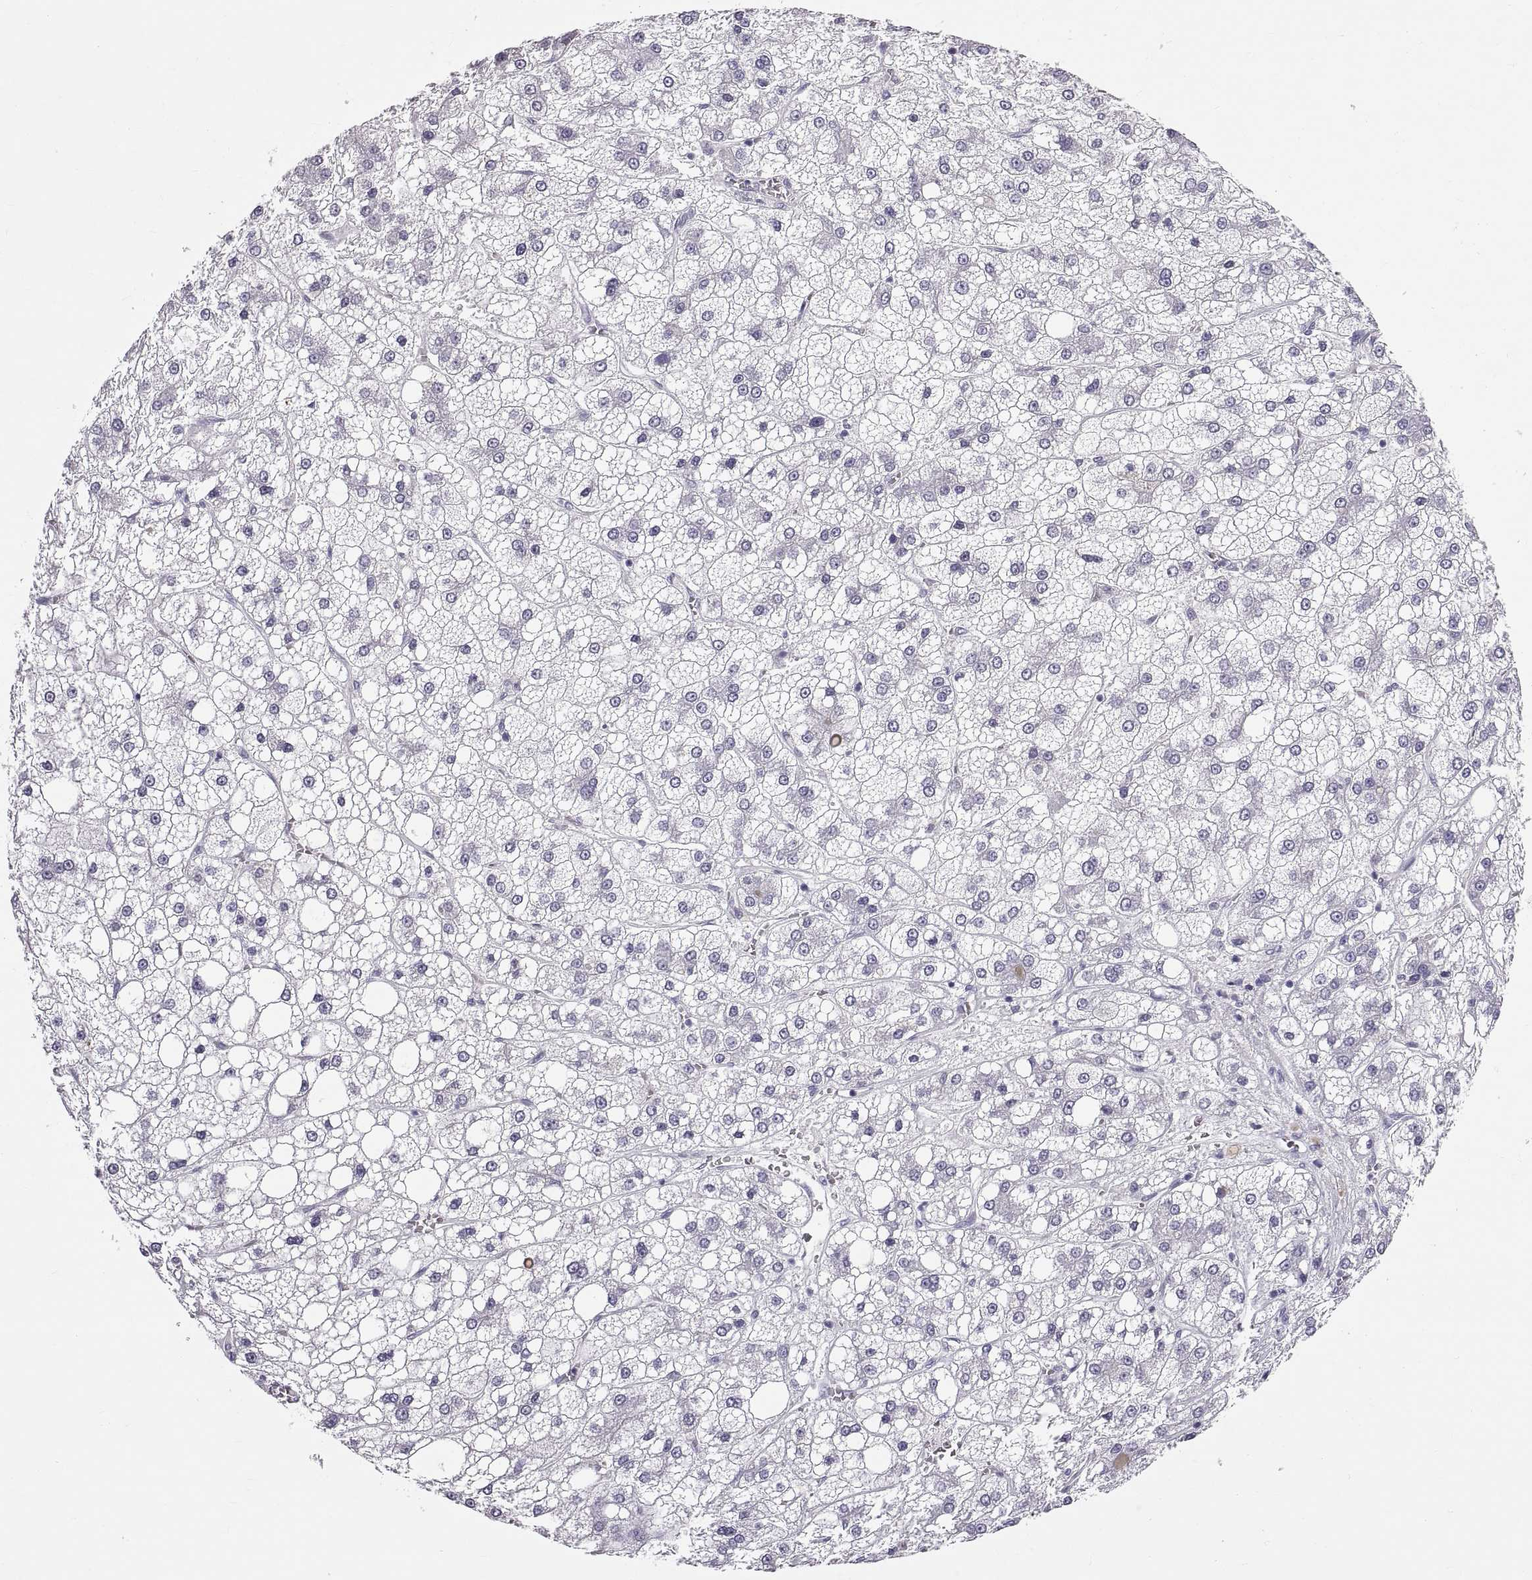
{"staining": {"intensity": "negative", "quantity": "none", "location": "none"}, "tissue": "liver cancer", "cell_type": "Tumor cells", "image_type": "cancer", "snomed": [{"axis": "morphology", "description": "Carcinoma, Hepatocellular, NOS"}, {"axis": "topography", "description": "Liver"}], "caption": "High power microscopy image of an immunohistochemistry micrograph of hepatocellular carcinoma (liver), revealing no significant expression in tumor cells. Nuclei are stained in blue.", "gene": "WFDC8", "patient": {"sex": "male", "age": 73}}